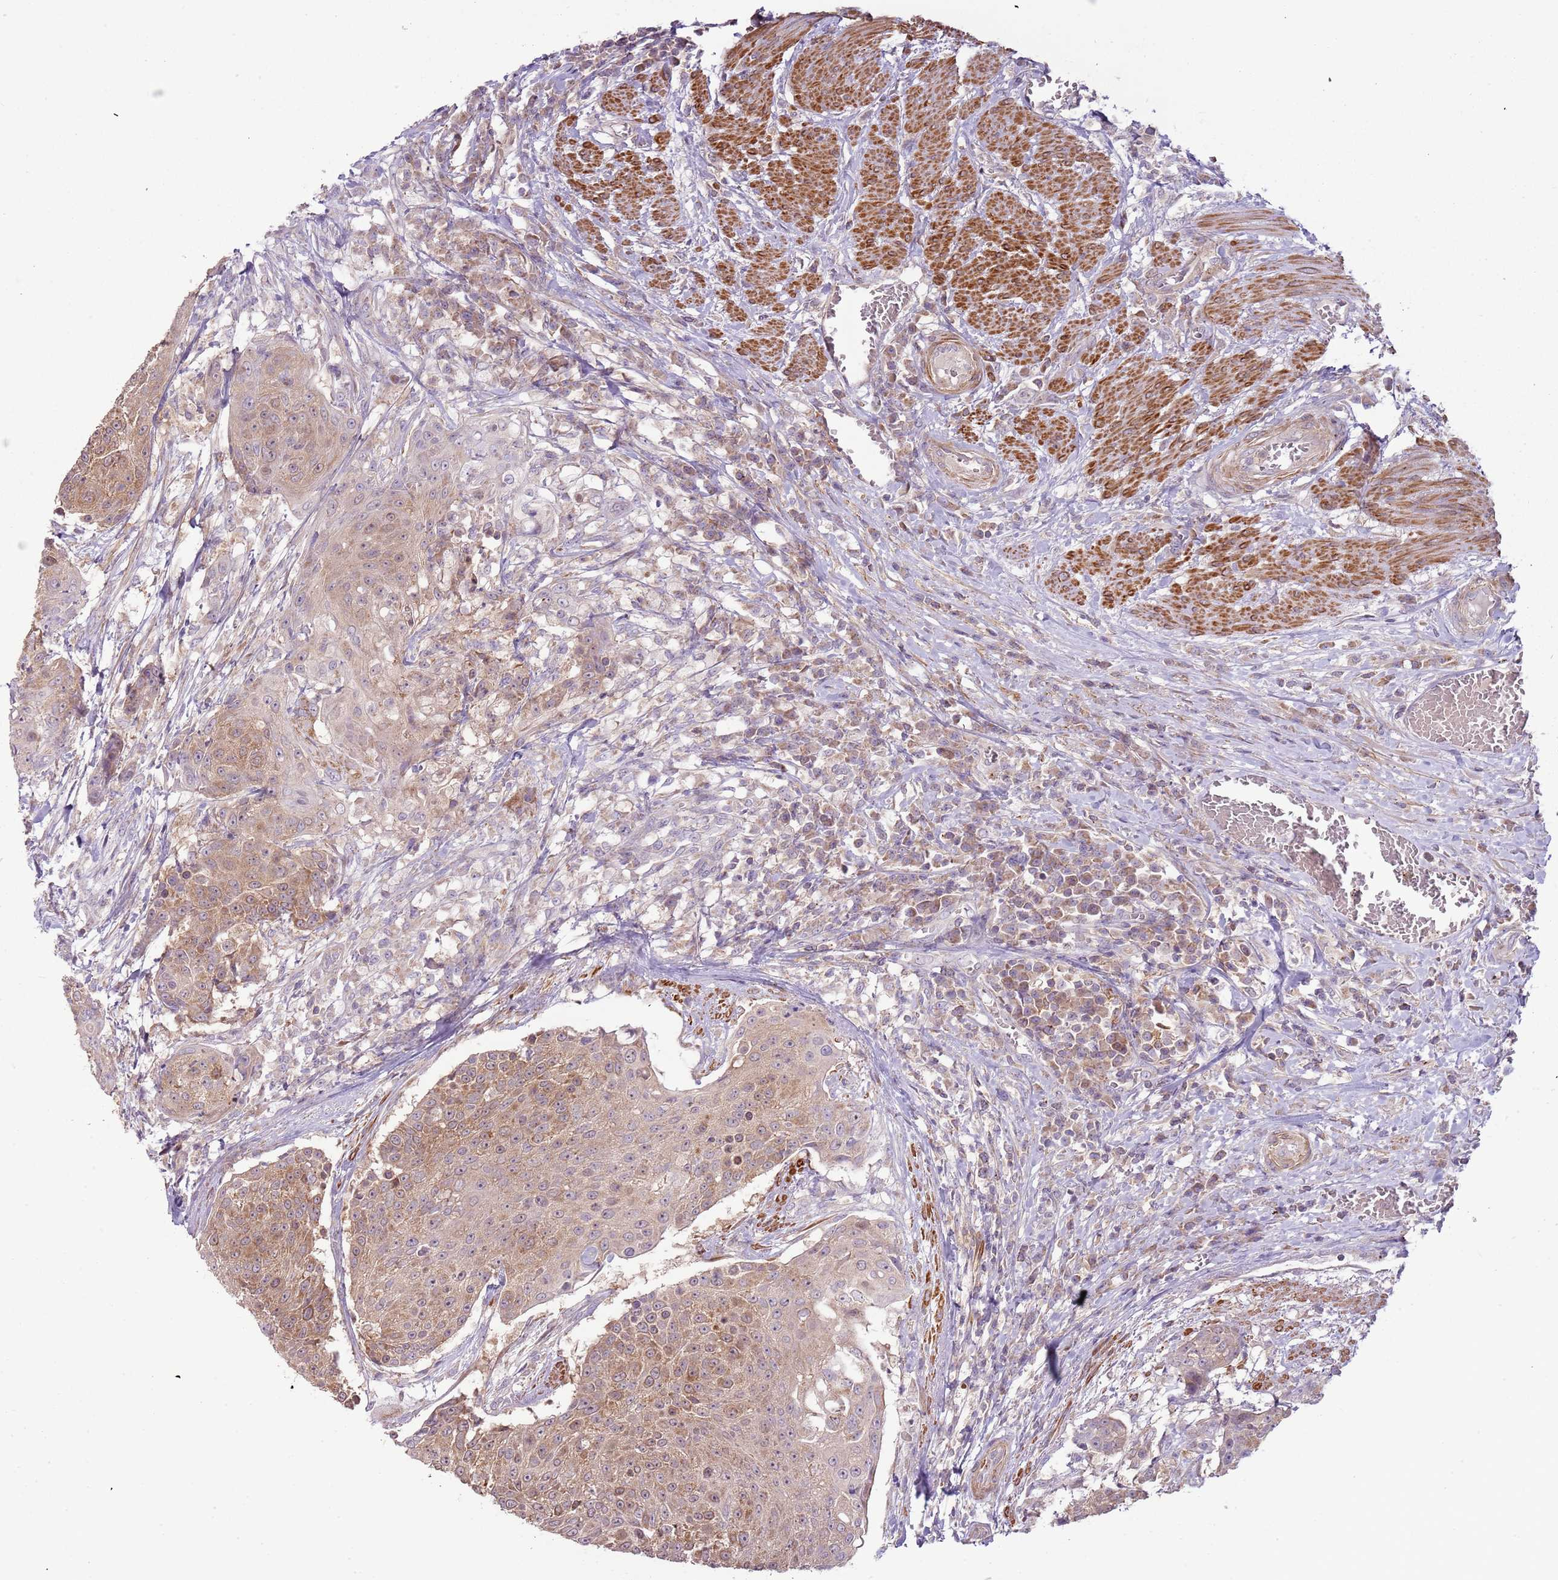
{"staining": {"intensity": "moderate", "quantity": ">75%", "location": "cytoplasmic/membranous"}, "tissue": "urothelial cancer", "cell_type": "Tumor cells", "image_type": "cancer", "snomed": [{"axis": "morphology", "description": "Urothelial carcinoma, High grade"}, {"axis": "topography", "description": "Urinary bladder"}], "caption": "Urothelial carcinoma (high-grade) stained for a protein exhibits moderate cytoplasmic/membranous positivity in tumor cells. The staining was performed using DAB, with brown indicating positive protein expression. Nuclei are stained blue with hematoxylin.", "gene": "DTD2", "patient": {"sex": "female", "age": 63}}